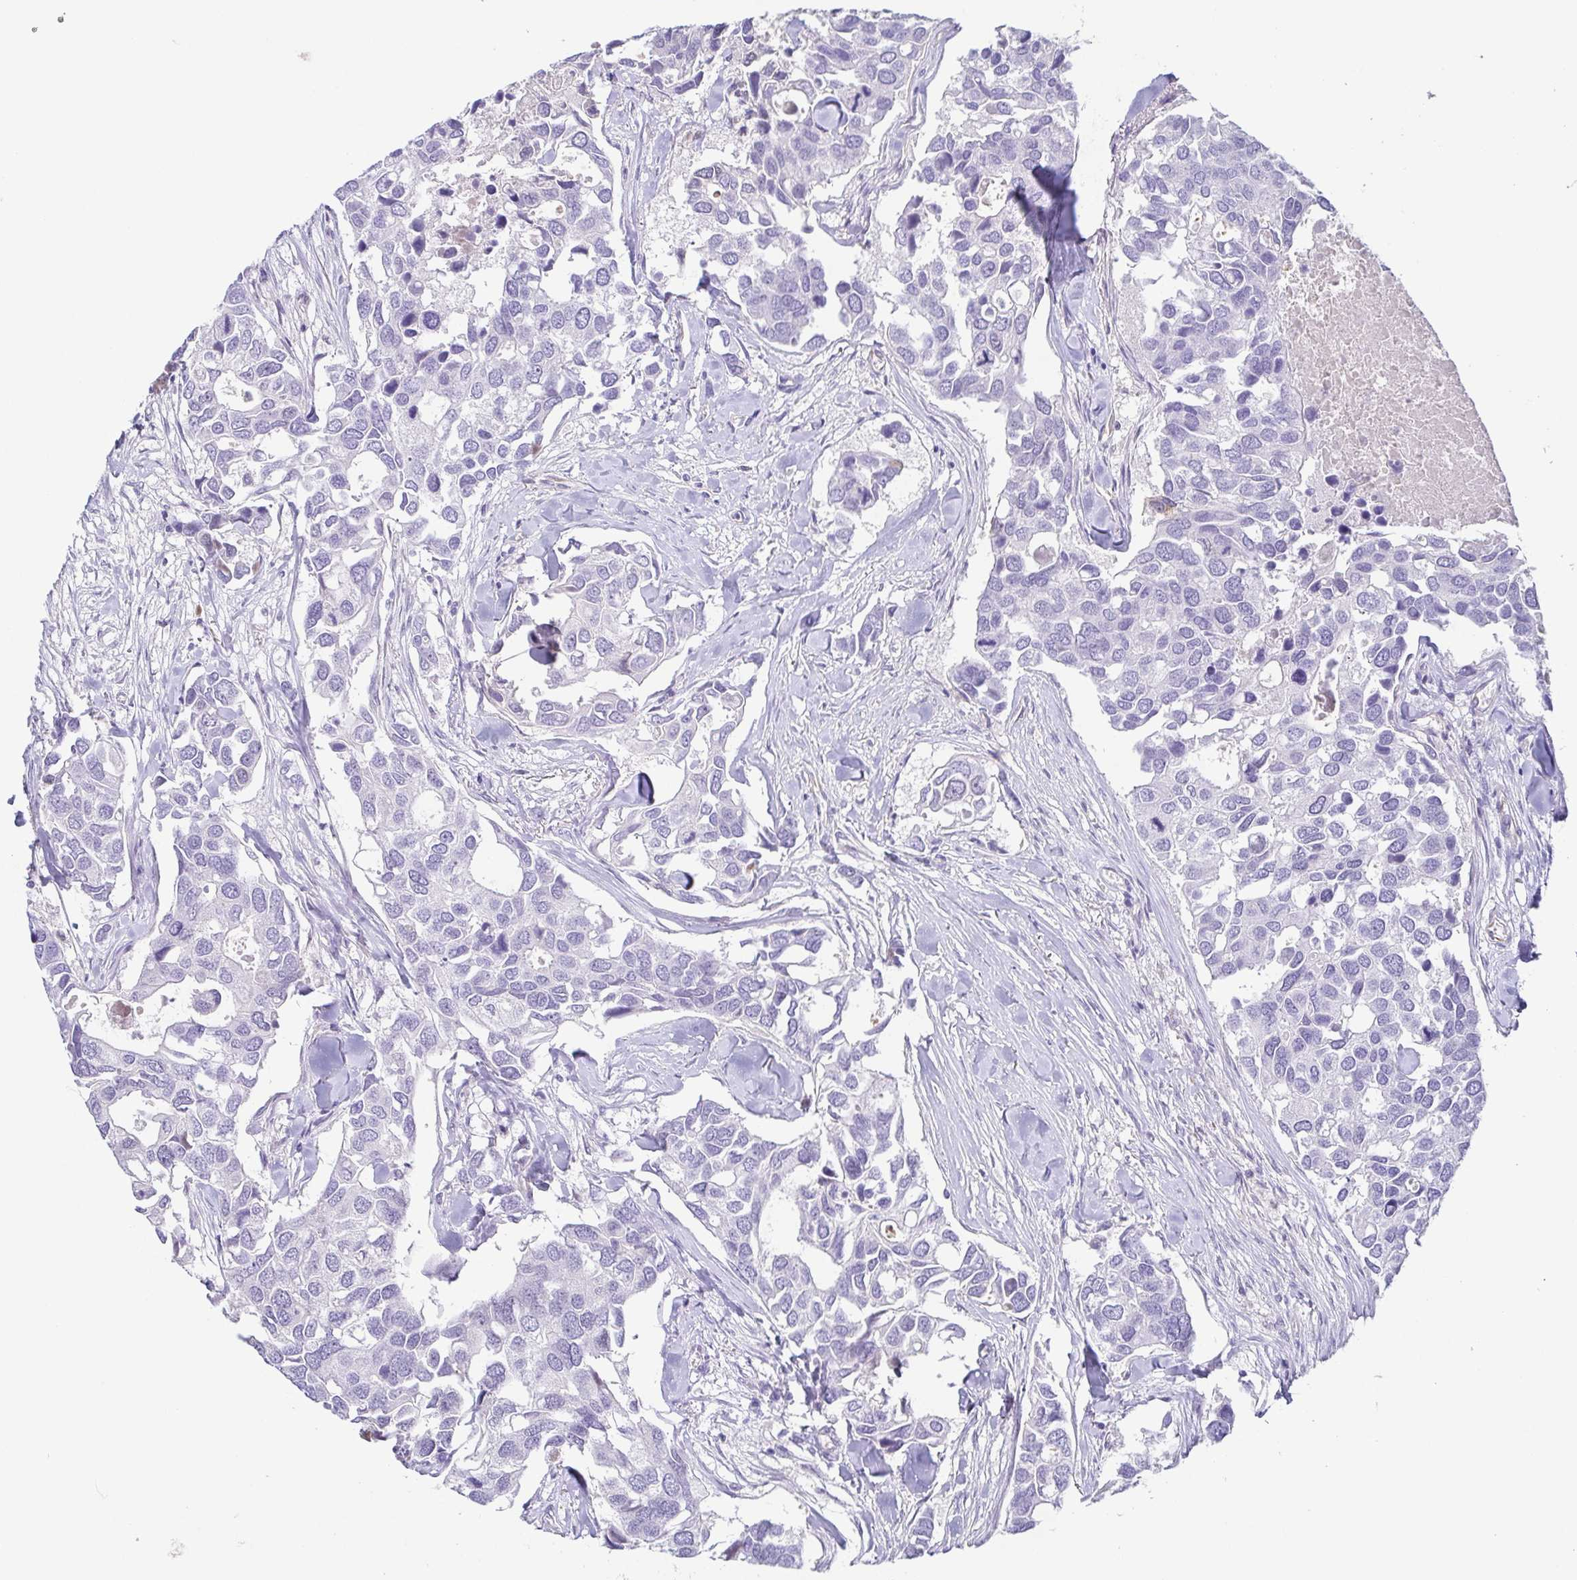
{"staining": {"intensity": "negative", "quantity": "none", "location": "none"}, "tissue": "breast cancer", "cell_type": "Tumor cells", "image_type": "cancer", "snomed": [{"axis": "morphology", "description": "Duct carcinoma"}, {"axis": "topography", "description": "Breast"}], "caption": "An IHC image of breast intraductal carcinoma is shown. There is no staining in tumor cells of breast intraductal carcinoma. Nuclei are stained in blue.", "gene": "COL17A1", "patient": {"sex": "female", "age": 83}}